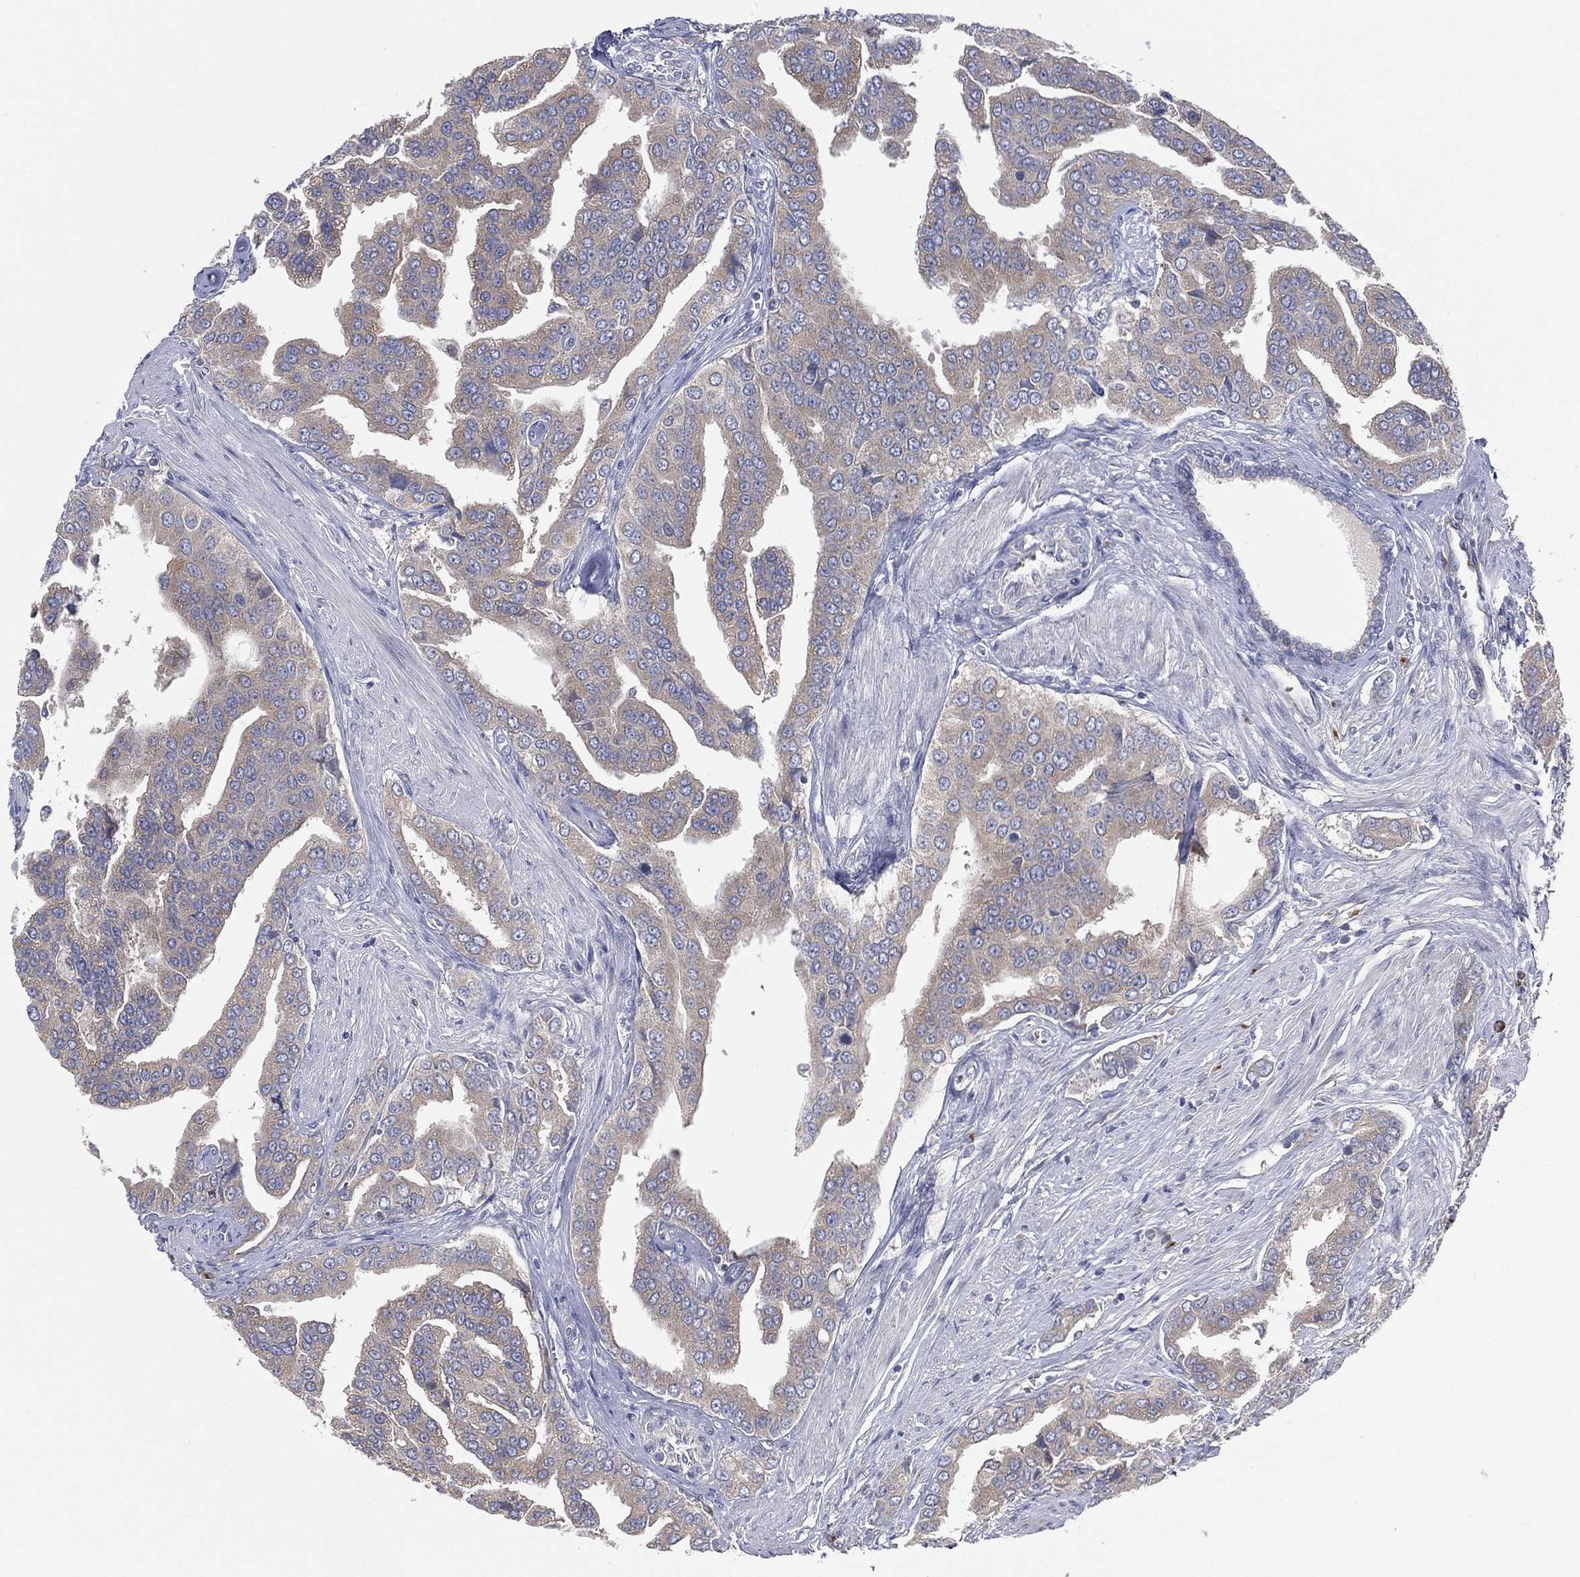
{"staining": {"intensity": "weak", "quantity": "<25%", "location": "cytoplasmic/membranous"}, "tissue": "prostate cancer", "cell_type": "Tumor cells", "image_type": "cancer", "snomed": [{"axis": "morphology", "description": "Adenocarcinoma, NOS"}, {"axis": "topography", "description": "Prostate and seminal vesicle, NOS"}, {"axis": "topography", "description": "Prostate"}], "caption": "This is an IHC image of prostate adenocarcinoma. There is no expression in tumor cells.", "gene": "ATP8A2", "patient": {"sex": "male", "age": 69}}